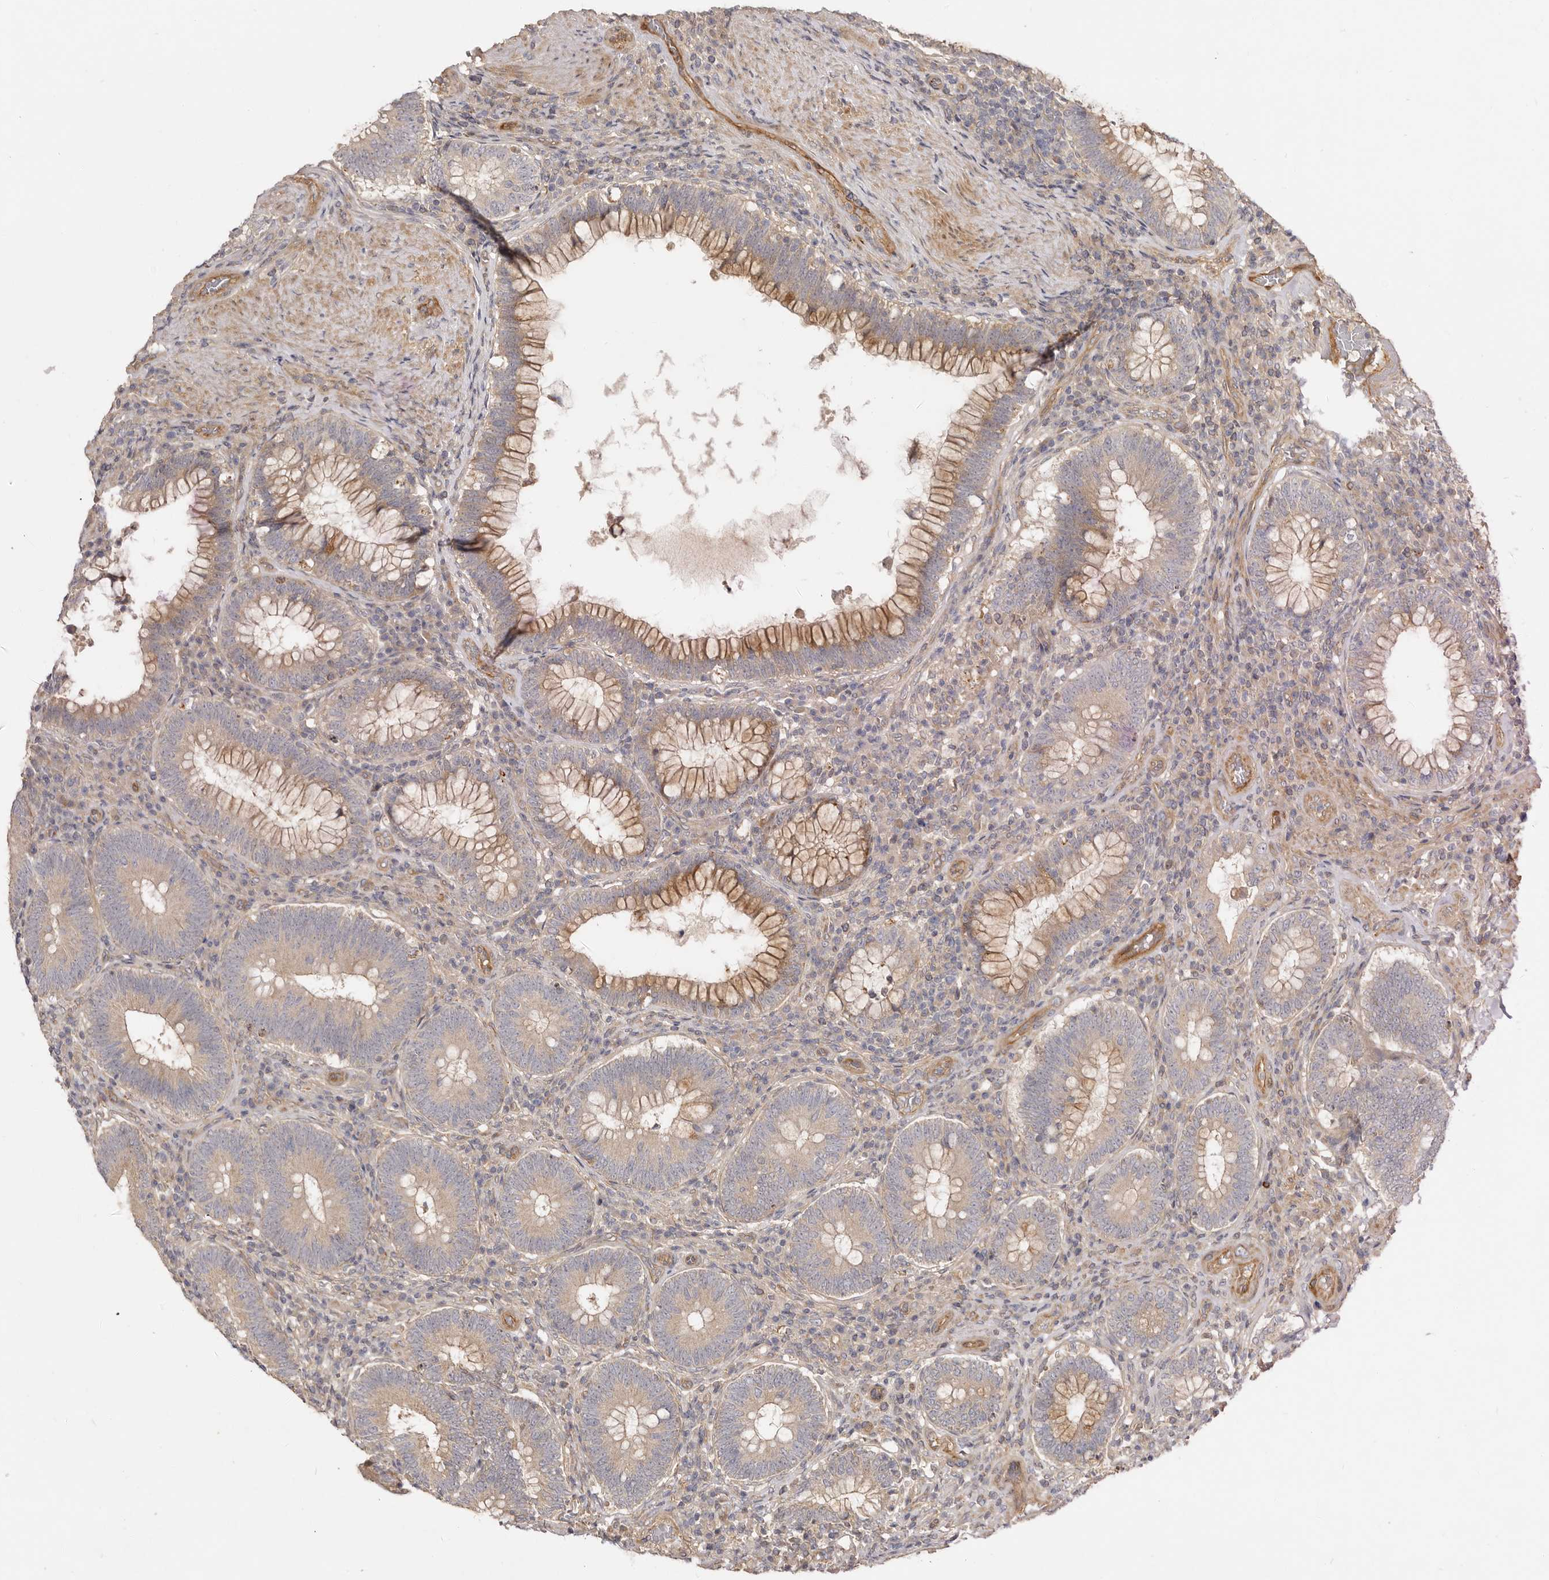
{"staining": {"intensity": "moderate", "quantity": ">75%", "location": "cytoplasmic/membranous"}, "tissue": "colorectal cancer", "cell_type": "Tumor cells", "image_type": "cancer", "snomed": [{"axis": "morphology", "description": "Normal tissue, NOS"}, {"axis": "topography", "description": "Colon"}], "caption": "Protein expression by IHC reveals moderate cytoplasmic/membranous staining in approximately >75% of tumor cells in colorectal cancer.", "gene": "ADAMTS9", "patient": {"sex": "female", "age": 82}}